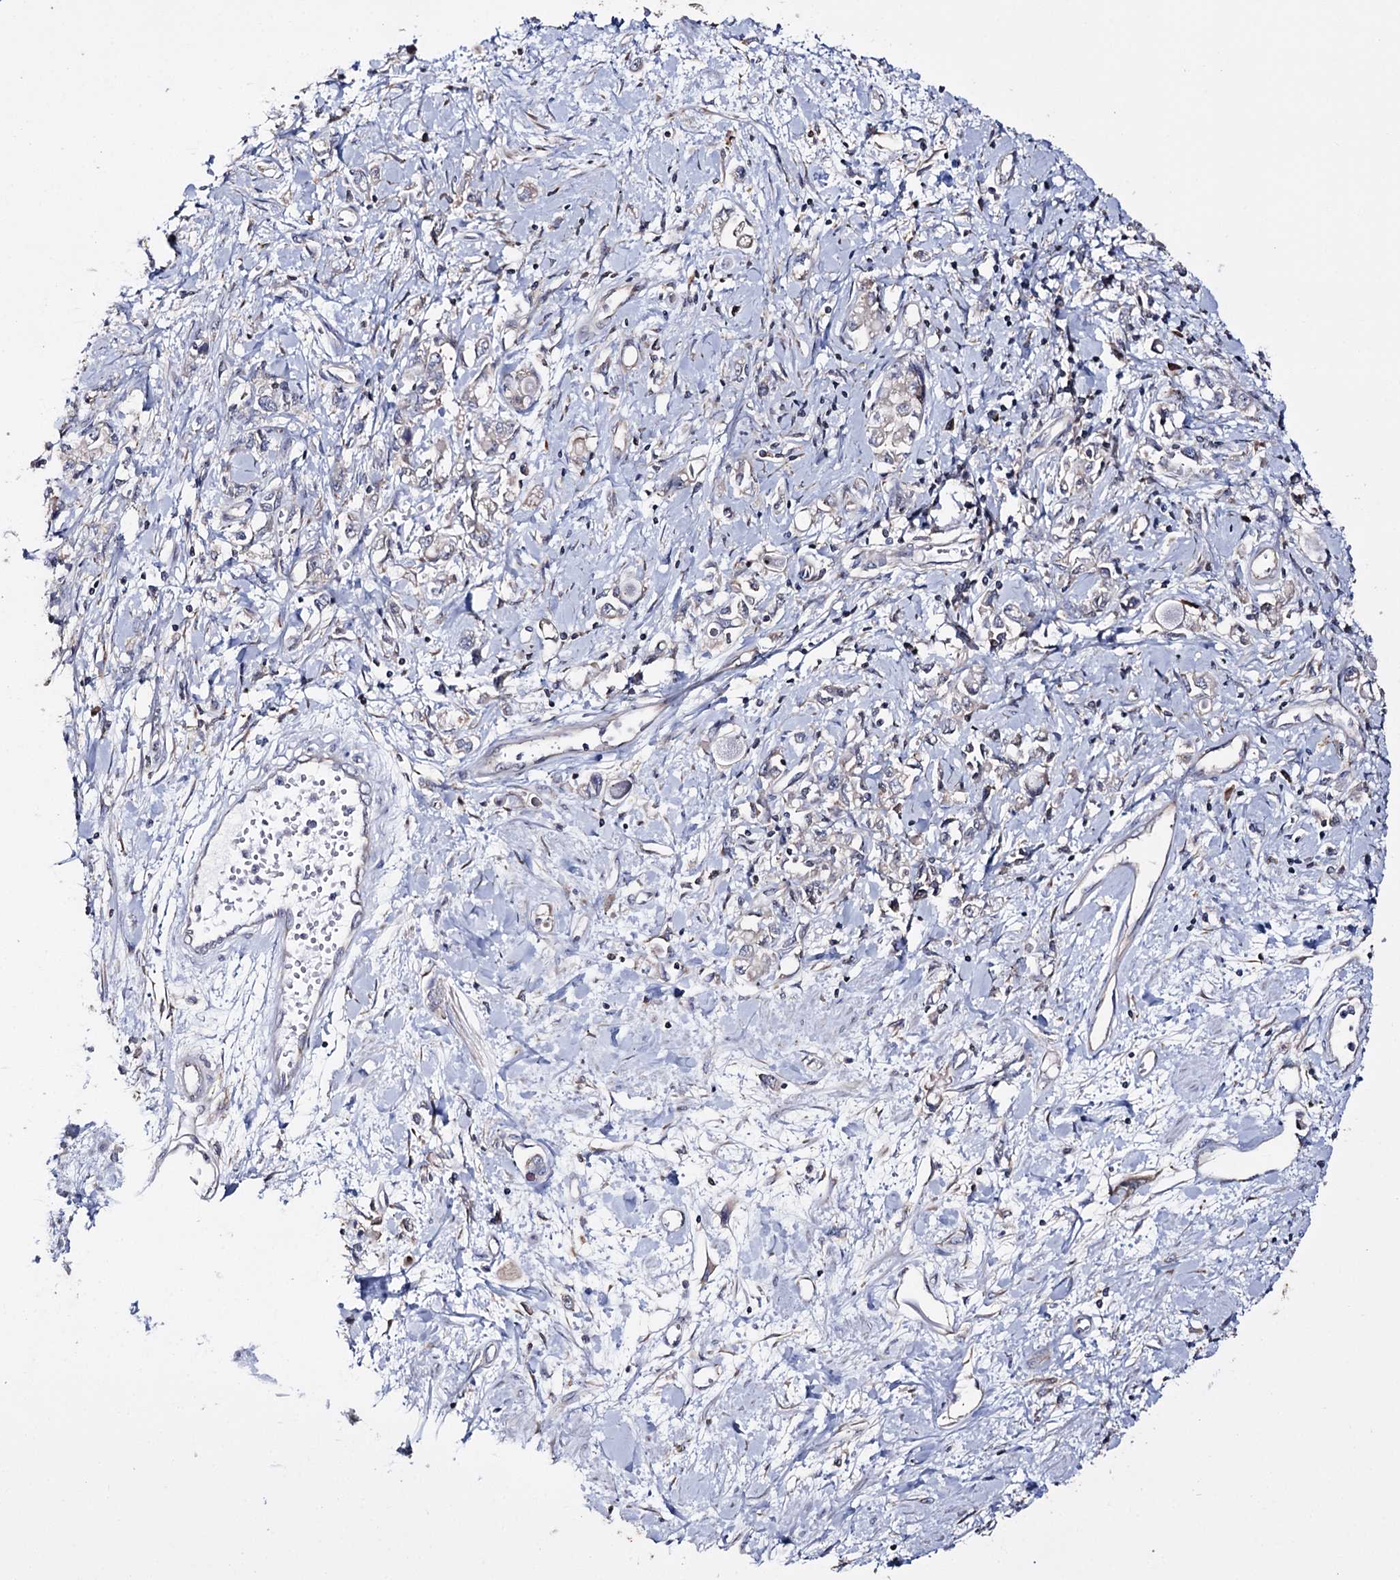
{"staining": {"intensity": "negative", "quantity": "none", "location": "none"}, "tissue": "stomach cancer", "cell_type": "Tumor cells", "image_type": "cancer", "snomed": [{"axis": "morphology", "description": "Adenocarcinoma, NOS"}, {"axis": "topography", "description": "Stomach"}], "caption": "Immunohistochemistry (IHC) photomicrograph of human stomach adenocarcinoma stained for a protein (brown), which exhibits no positivity in tumor cells. (DAB IHC with hematoxylin counter stain).", "gene": "PTER", "patient": {"sex": "female", "age": 76}}